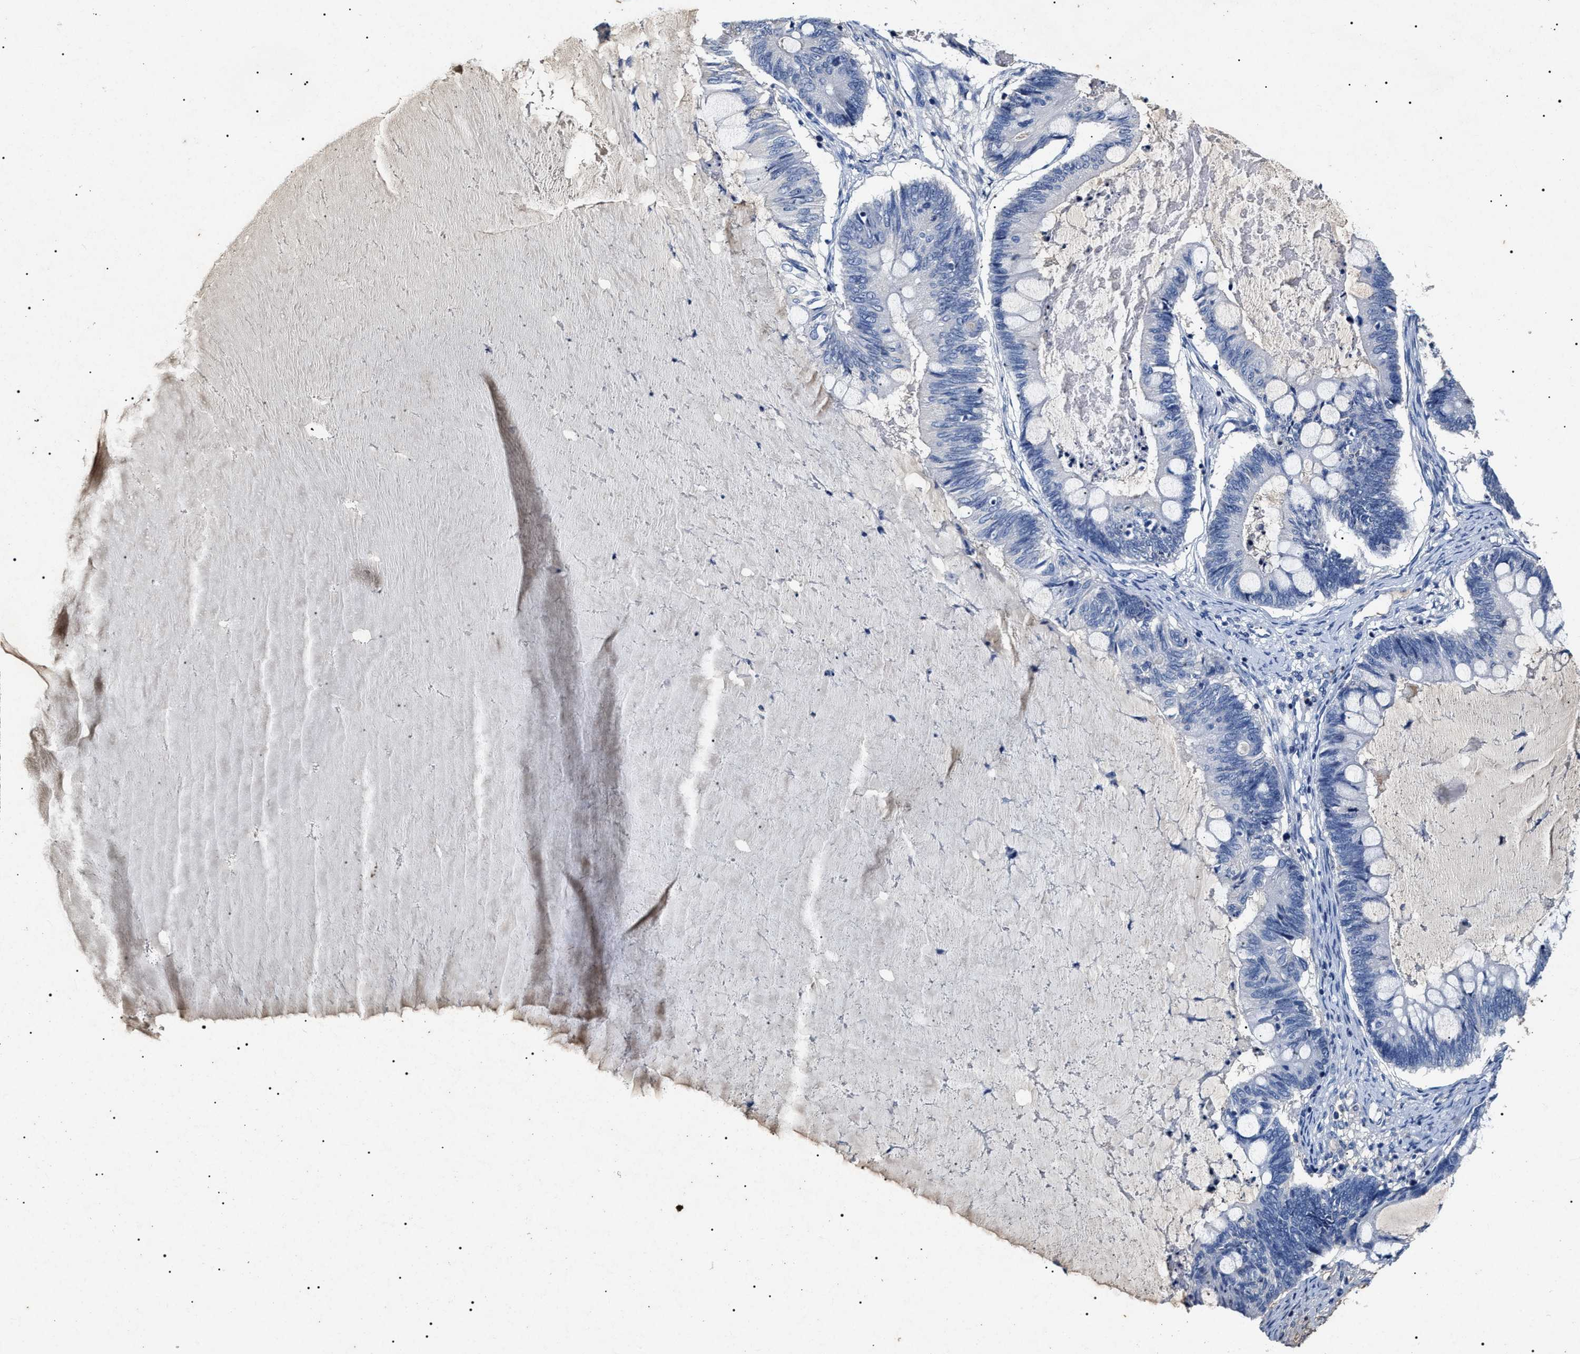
{"staining": {"intensity": "negative", "quantity": "none", "location": "none"}, "tissue": "ovarian cancer", "cell_type": "Tumor cells", "image_type": "cancer", "snomed": [{"axis": "morphology", "description": "Cystadenocarcinoma, mucinous, NOS"}, {"axis": "topography", "description": "Ovary"}], "caption": "Ovarian mucinous cystadenocarcinoma was stained to show a protein in brown. There is no significant staining in tumor cells. (DAB (3,3'-diaminobenzidine) IHC with hematoxylin counter stain).", "gene": "LRRC8E", "patient": {"sex": "female", "age": 61}}